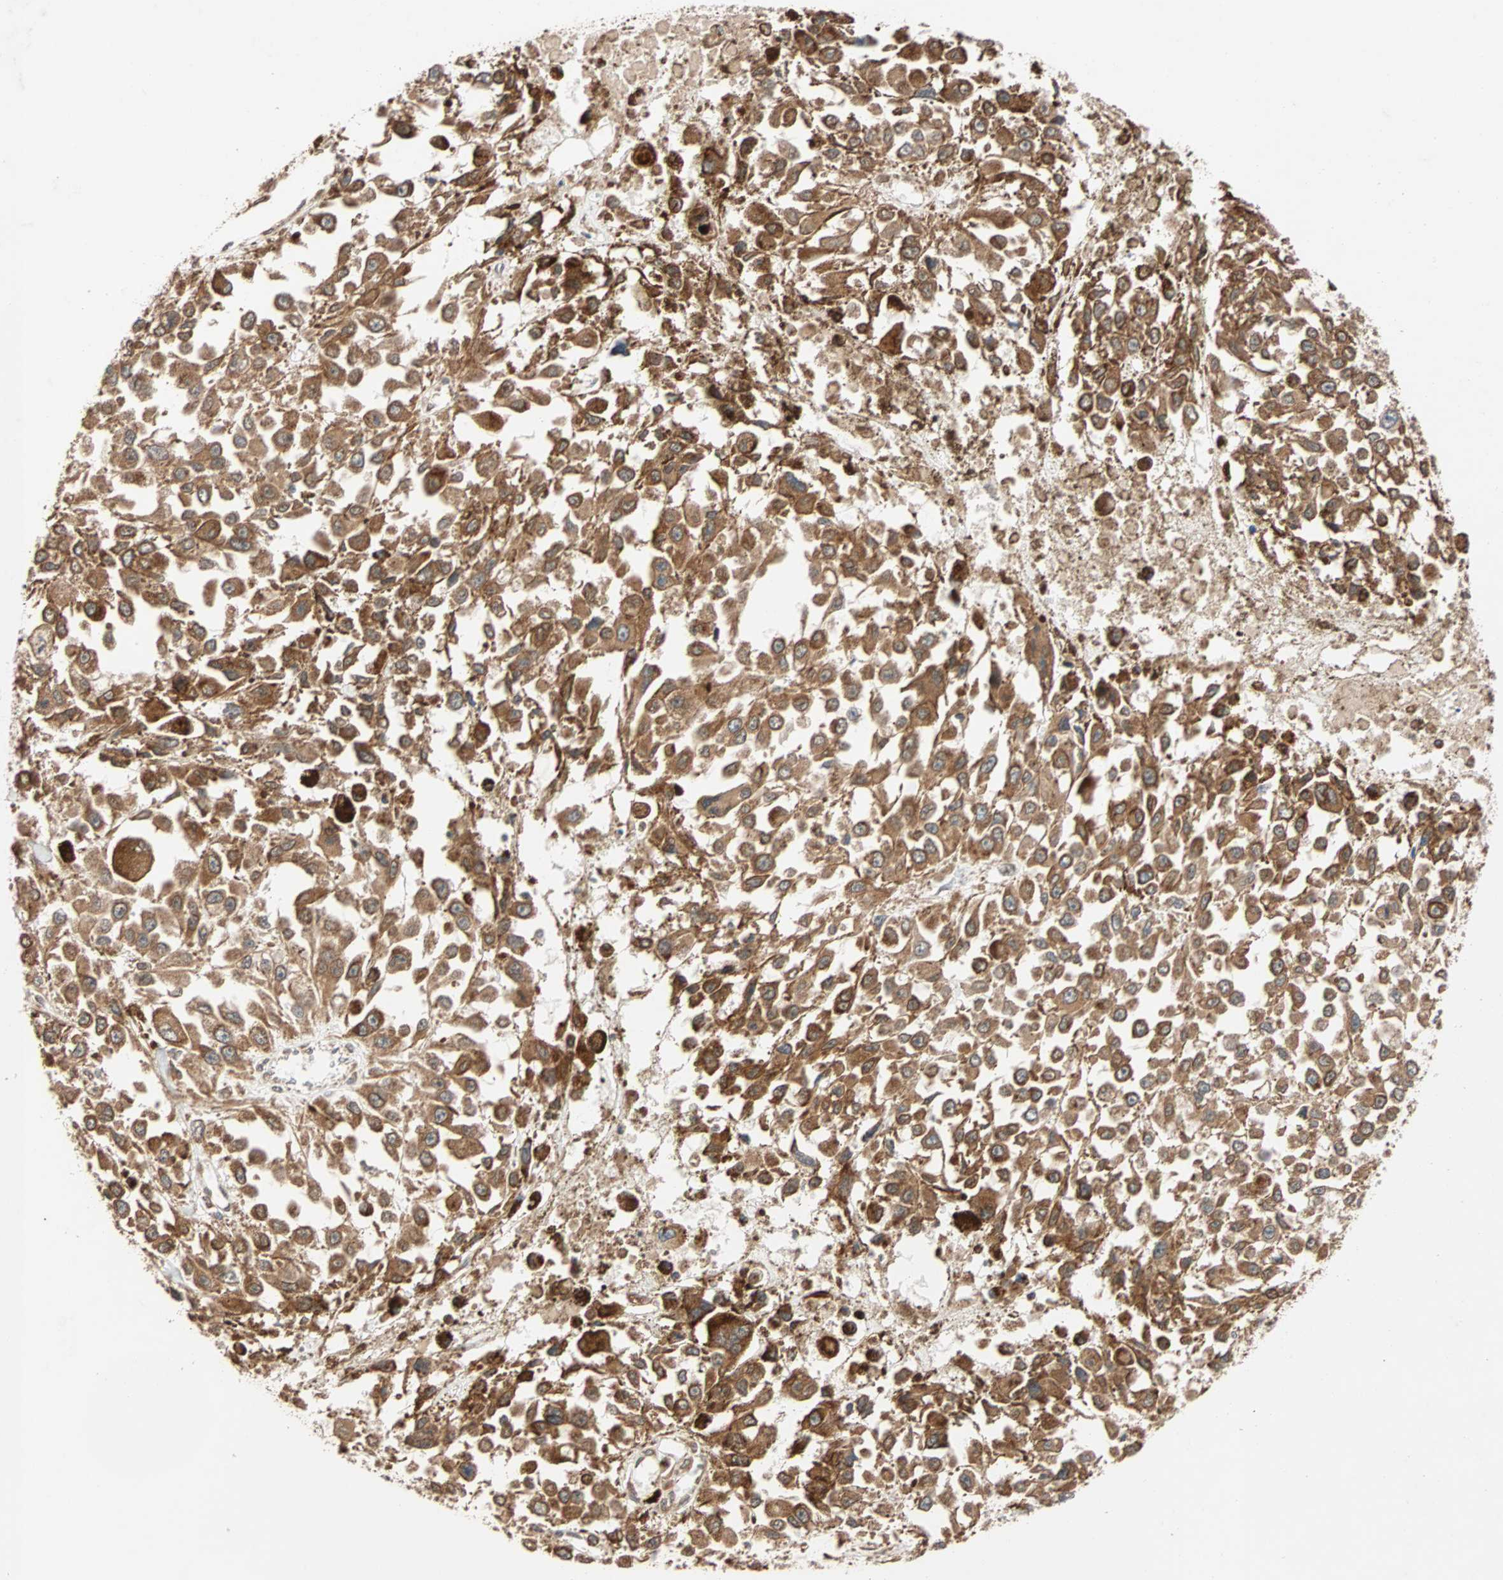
{"staining": {"intensity": "moderate", "quantity": ">75%", "location": "cytoplasmic/membranous"}, "tissue": "melanoma", "cell_type": "Tumor cells", "image_type": "cancer", "snomed": [{"axis": "morphology", "description": "Malignant melanoma, Metastatic site"}, {"axis": "topography", "description": "Lymph node"}], "caption": "The histopathology image reveals staining of melanoma, revealing moderate cytoplasmic/membranous protein expression (brown color) within tumor cells.", "gene": "AUP1", "patient": {"sex": "male", "age": 59}}